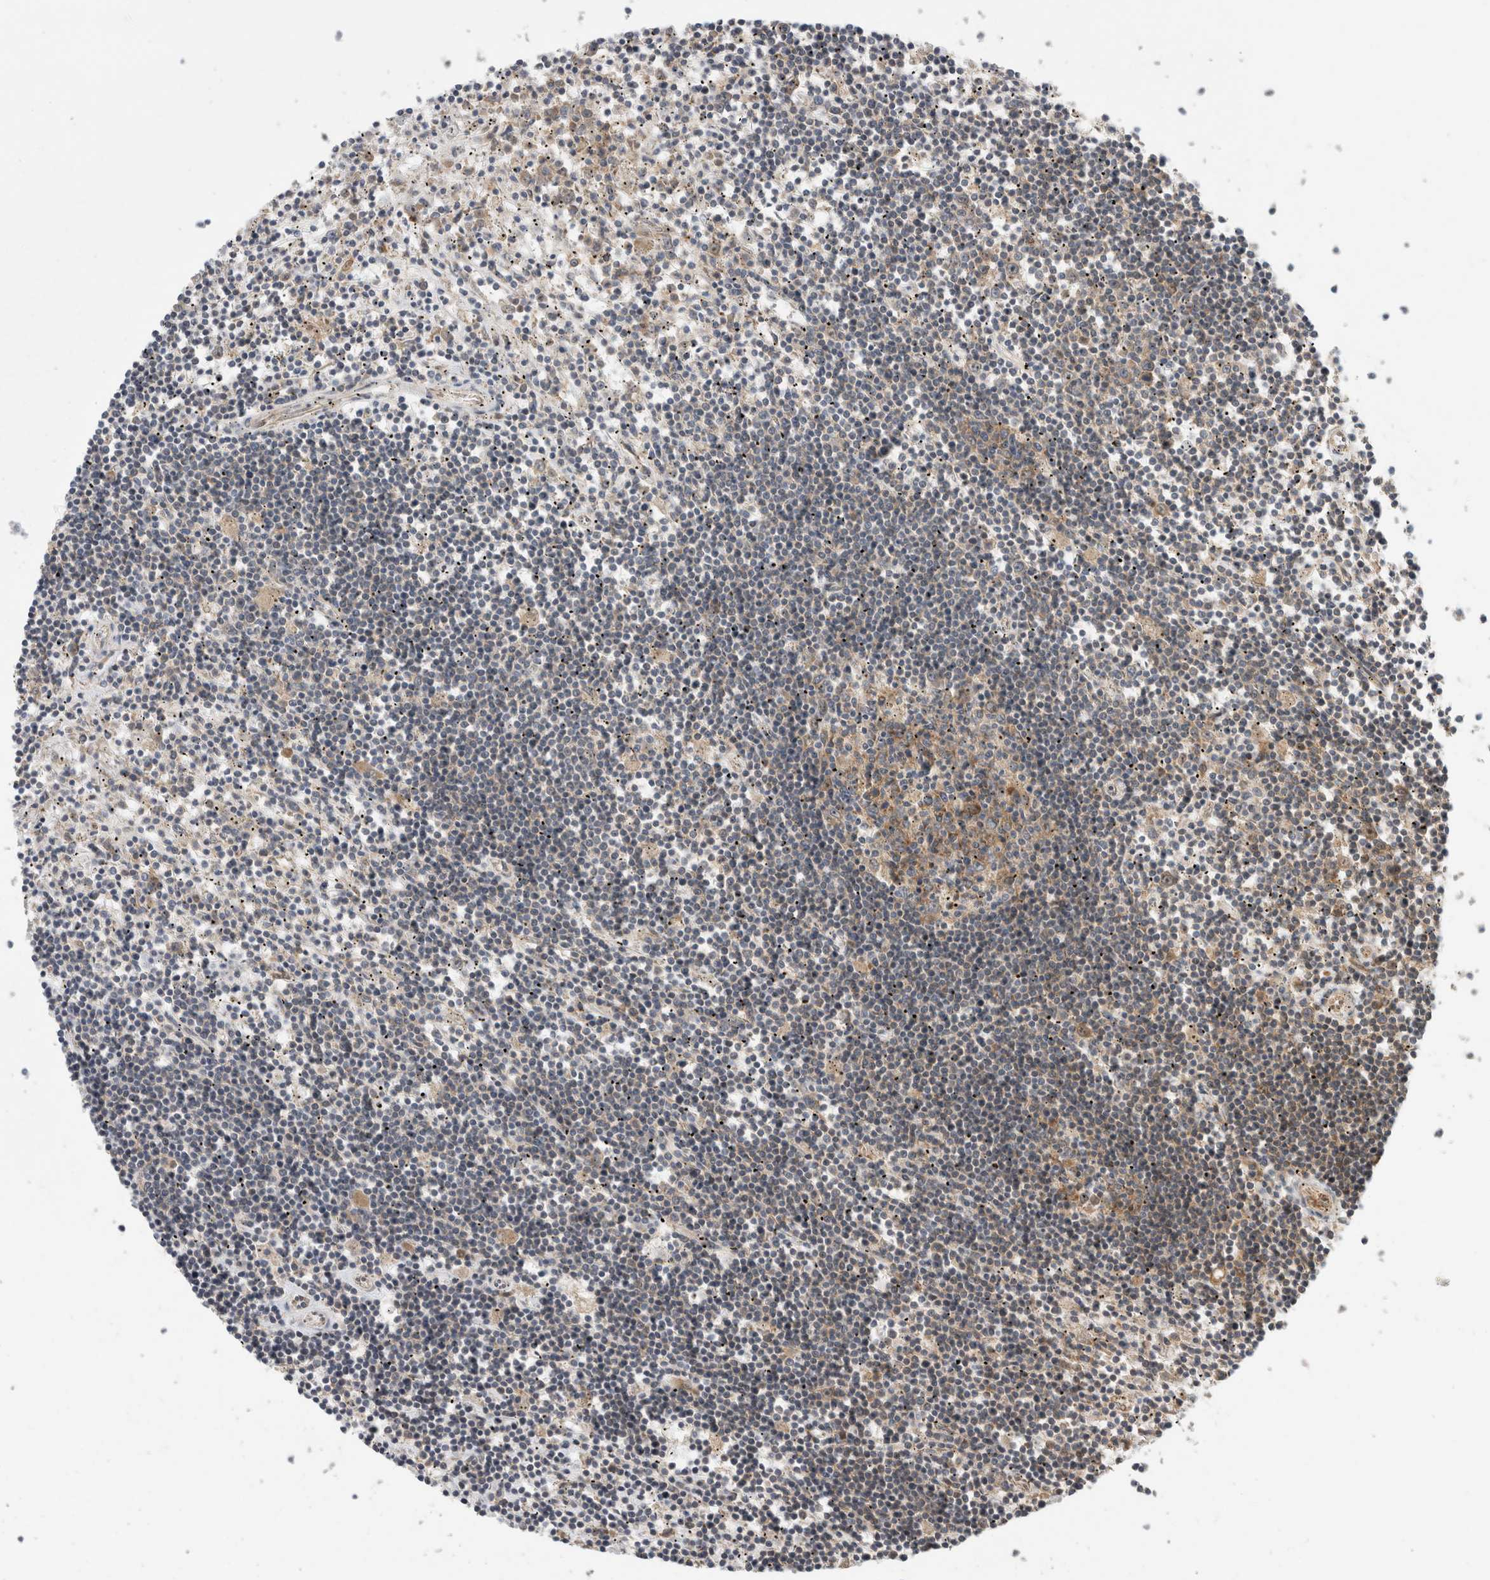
{"staining": {"intensity": "negative", "quantity": "none", "location": "none"}, "tissue": "lymphoma", "cell_type": "Tumor cells", "image_type": "cancer", "snomed": [{"axis": "morphology", "description": "Malignant lymphoma, non-Hodgkin's type, Low grade"}, {"axis": "topography", "description": "Spleen"}], "caption": "Photomicrograph shows no significant protein positivity in tumor cells of malignant lymphoma, non-Hodgkin's type (low-grade).", "gene": "PCDHB15", "patient": {"sex": "male", "age": 76}}